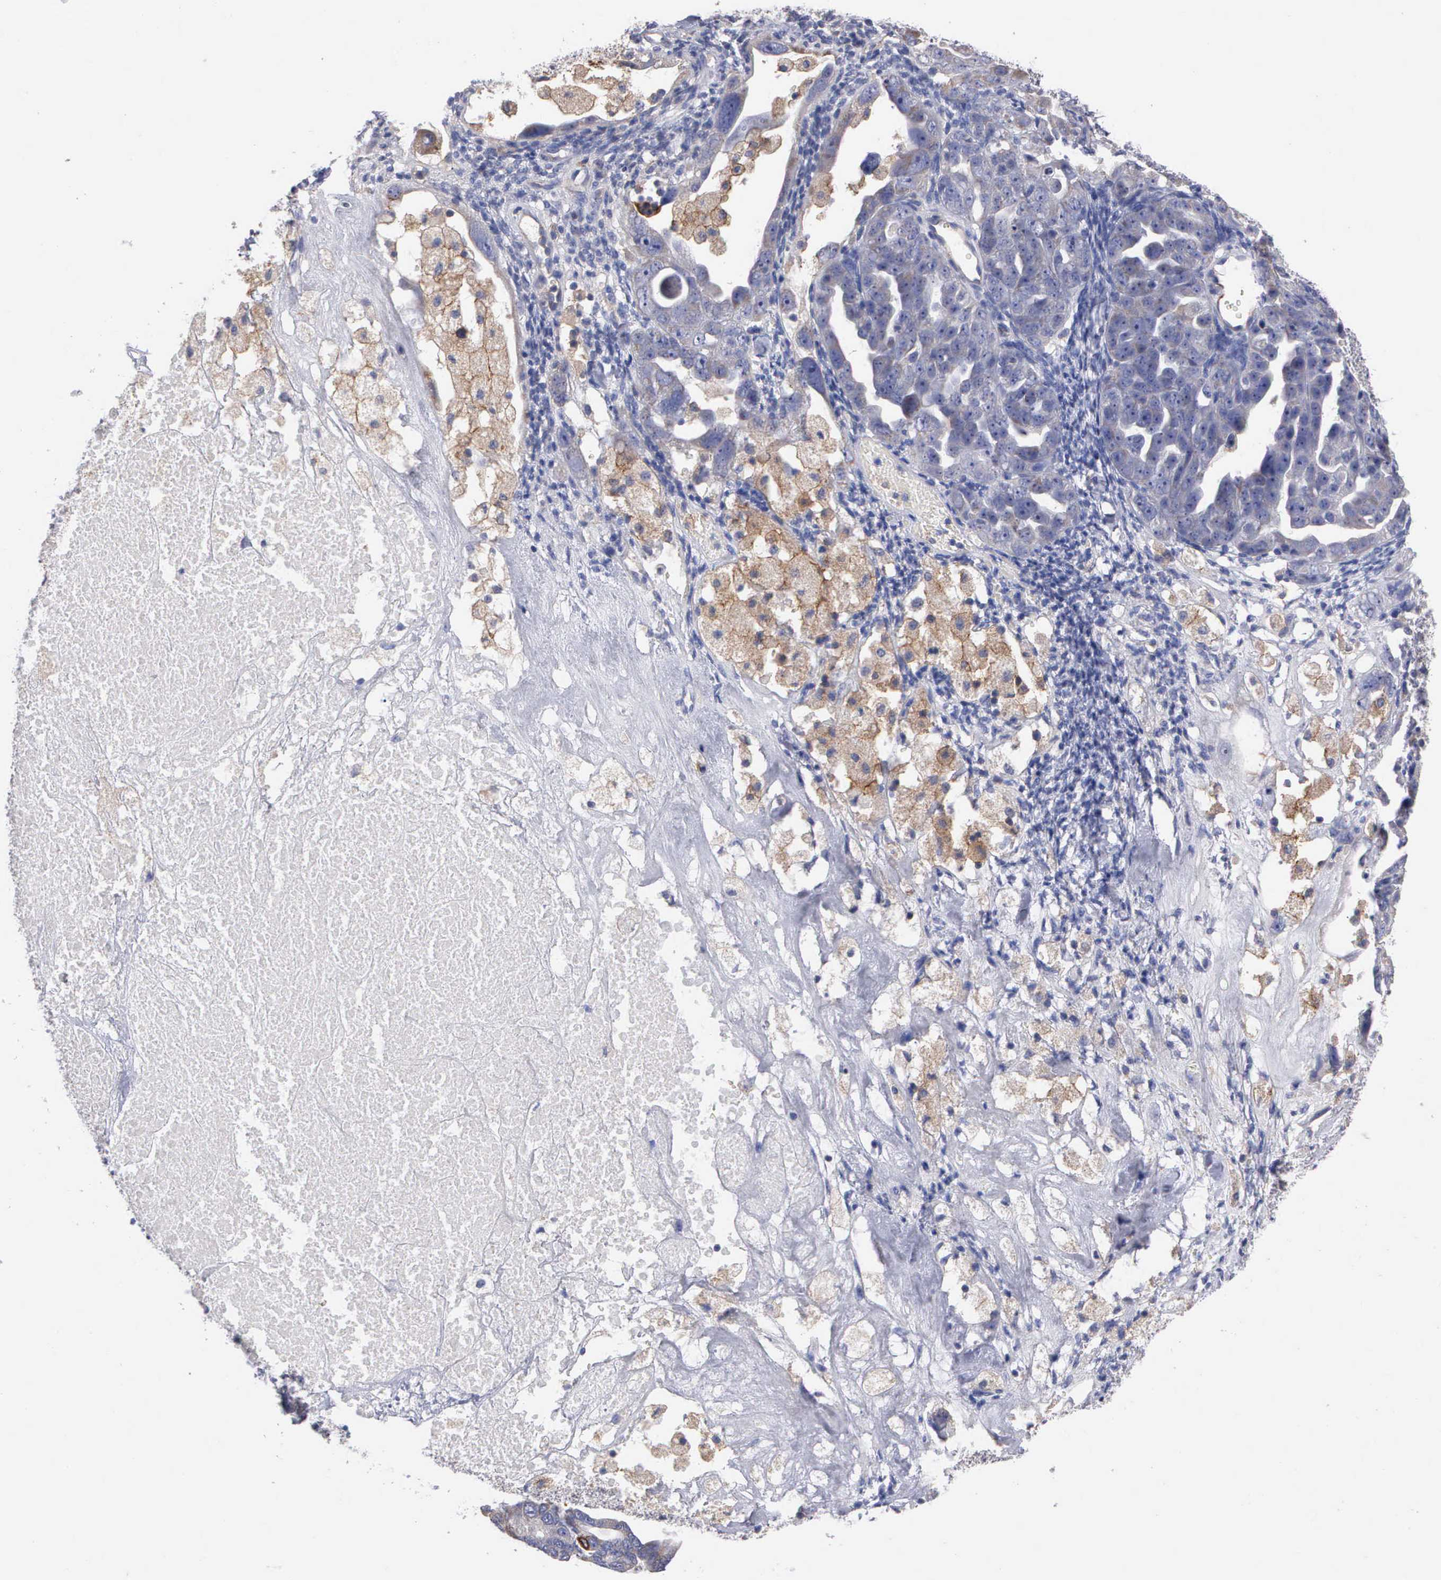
{"staining": {"intensity": "negative", "quantity": "none", "location": "none"}, "tissue": "ovarian cancer", "cell_type": "Tumor cells", "image_type": "cancer", "snomed": [{"axis": "morphology", "description": "Cystadenocarcinoma, serous, NOS"}, {"axis": "topography", "description": "Ovary"}], "caption": "There is no significant positivity in tumor cells of ovarian cancer.", "gene": "PTGS2", "patient": {"sex": "female", "age": 66}}